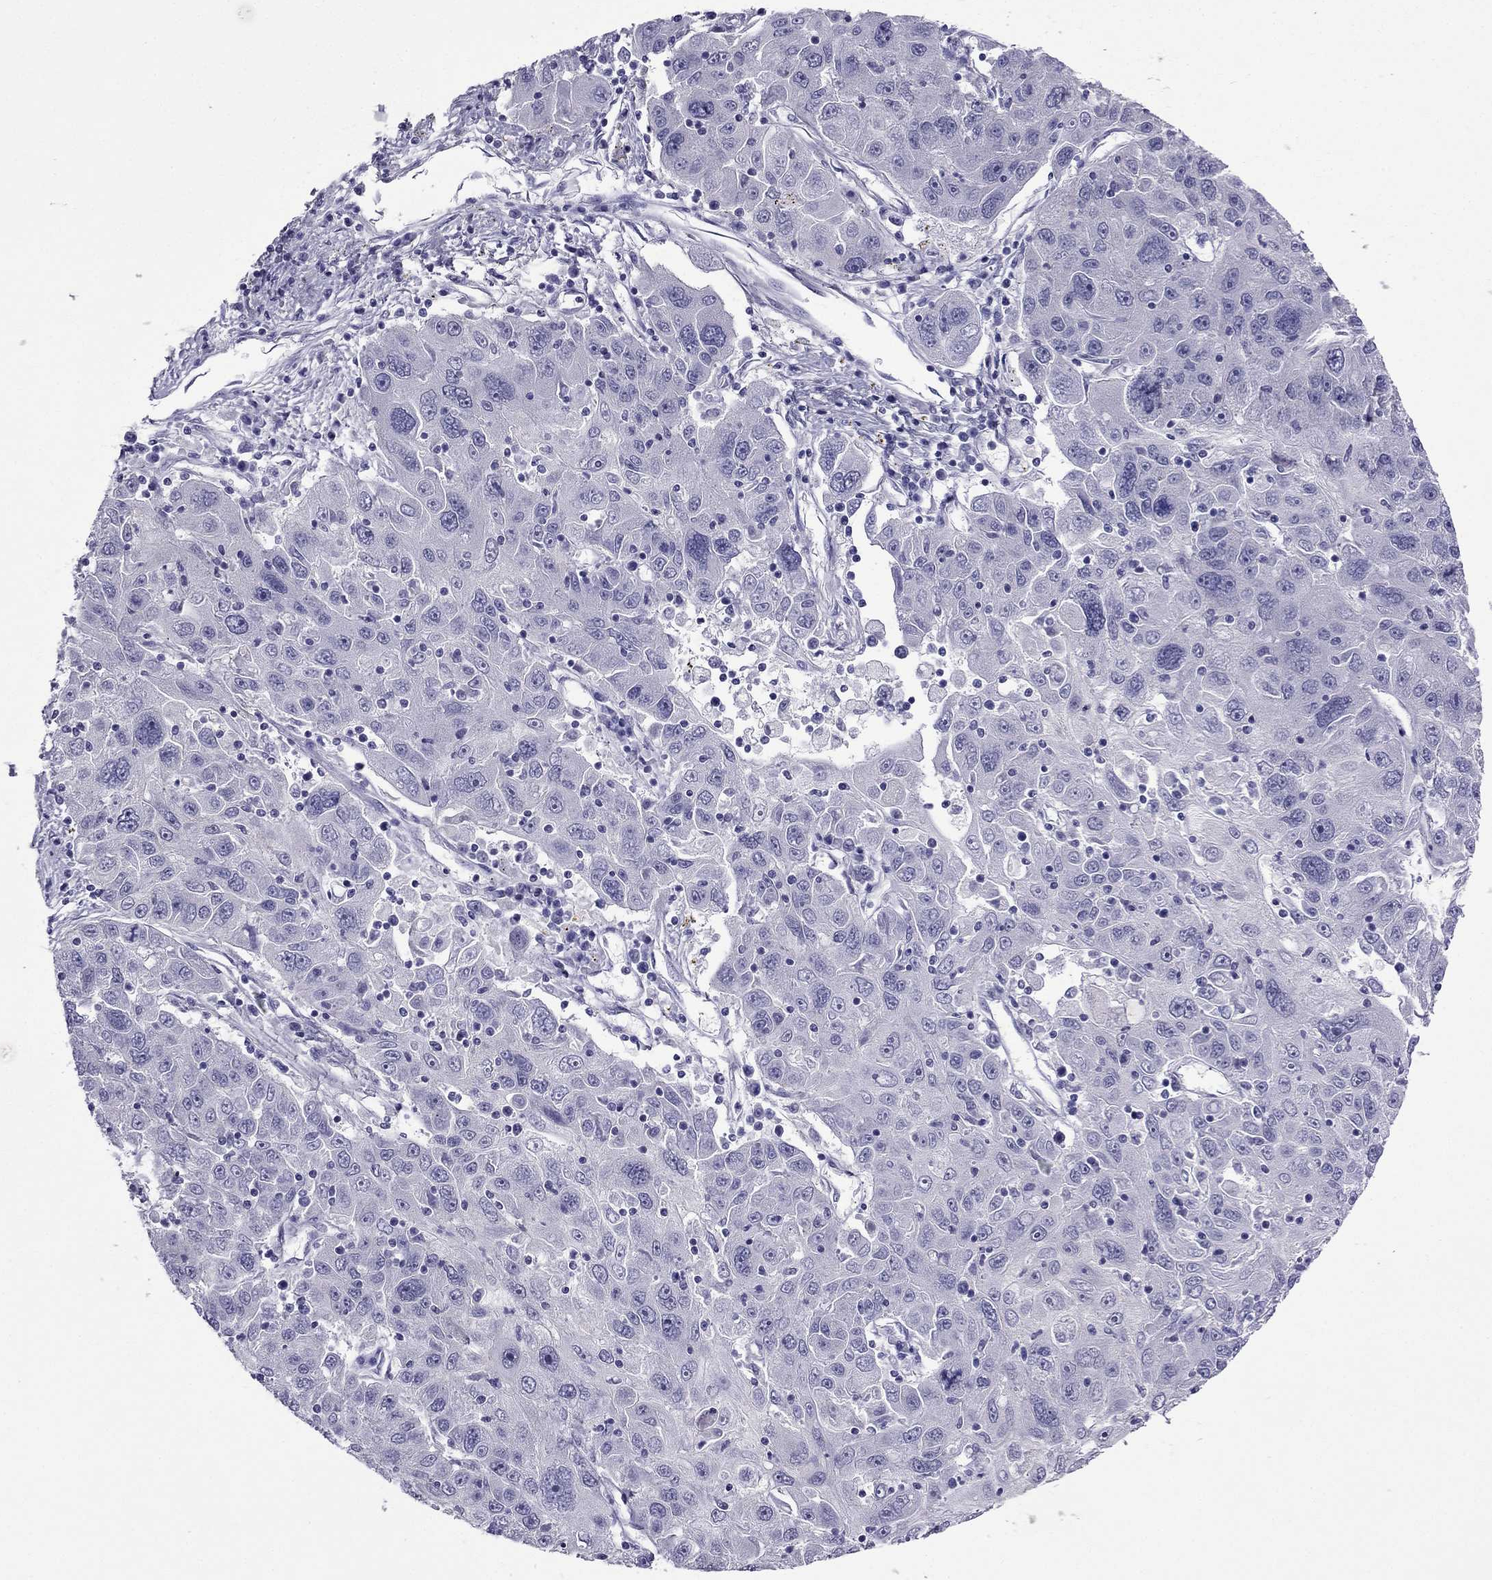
{"staining": {"intensity": "negative", "quantity": "none", "location": "none"}, "tissue": "stomach cancer", "cell_type": "Tumor cells", "image_type": "cancer", "snomed": [{"axis": "morphology", "description": "Adenocarcinoma, NOS"}, {"axis": "topography", "description": "Stomach"}], "caption": "Immunohistochemistry (IHC) of human stomach cancer (adenocarcinoma) shows no positivity in tumor cells.", "gene": "POM121L12", "patient": {"sex": "male", "age": 56}}